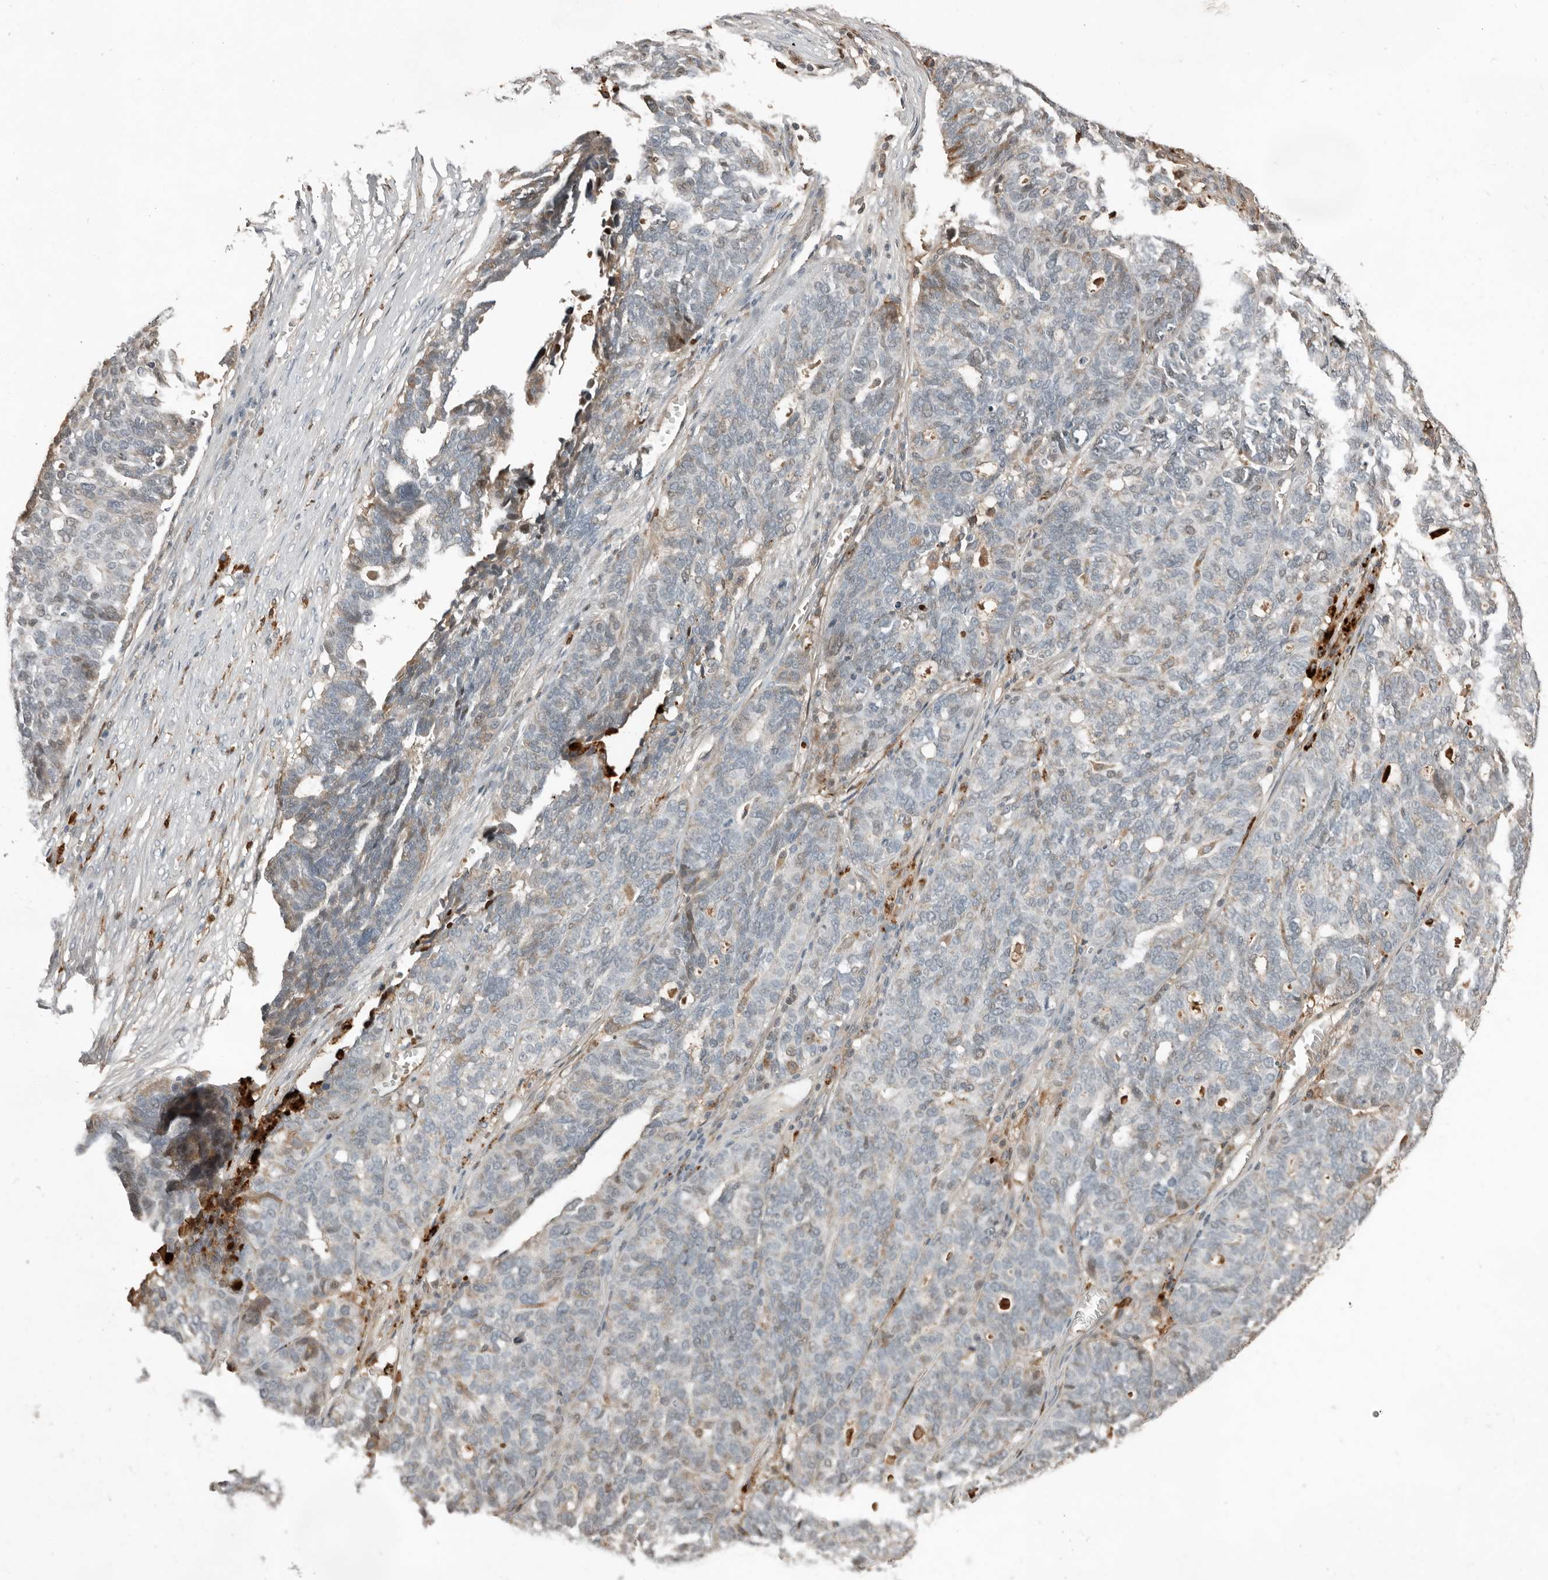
{"staining": {"intensity": "weak", "quantity": "<25%", "location": "cytoplasmic/membranous"}, "tissue": "ovarian cancer", "cell_type": "Tumor cells", "image_type": "cancer", "snomed": [{"axis": "morphology", "description": "Cystadenocarcinoma, serous, NOS"}, {"axis": "topography", "description": "Ovary"}], "caption": "Immunohistochemistry histopathology image of human serous cystadenocarcinoma (ovarian) stained for a protein (brown), which displays no expression in tumor cells. (DAB immunohistochemistry visualized using brightfield microscopy, high magnification).", "gene": "KLHL38", "patient": {"sex": "female", "age": 59}}